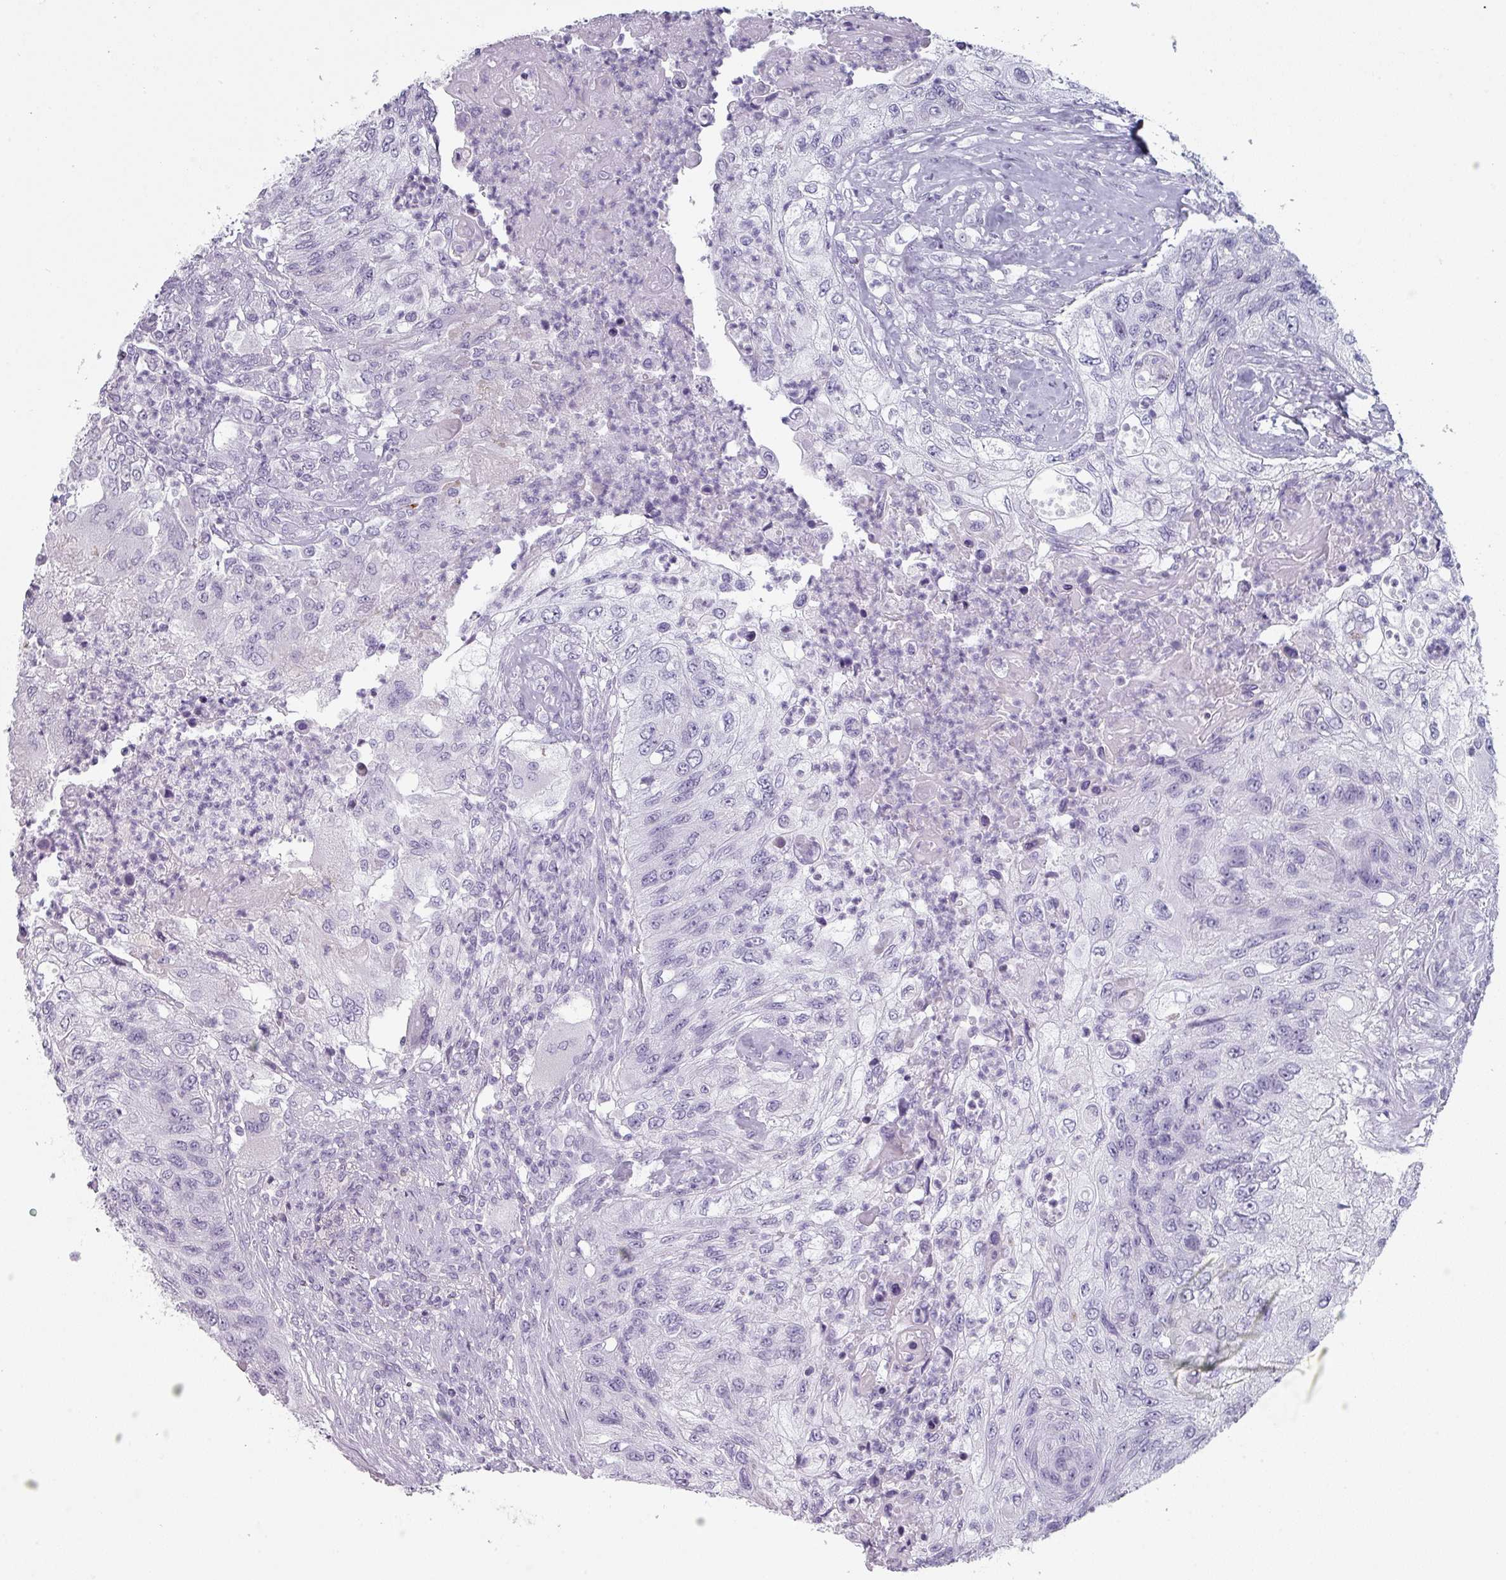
{"staining": {"intensity": "negative", "quantity": "none", "location": "none"}, "tissue": "urothelial cancer", "cell_type": "Tumor cells", "image_type": "cancer", "snomed": [{"axis": "morphology", "description": "Urothelial carcinoma, High grade"}, {"axis": "topography", "description": "Urinary bladder"}], "caption": "Tumor cells are negative for brown protein staining in urothelial cancer.", "gene": "SLC35G2", "patient": {"sex": "female", "age": 60}}